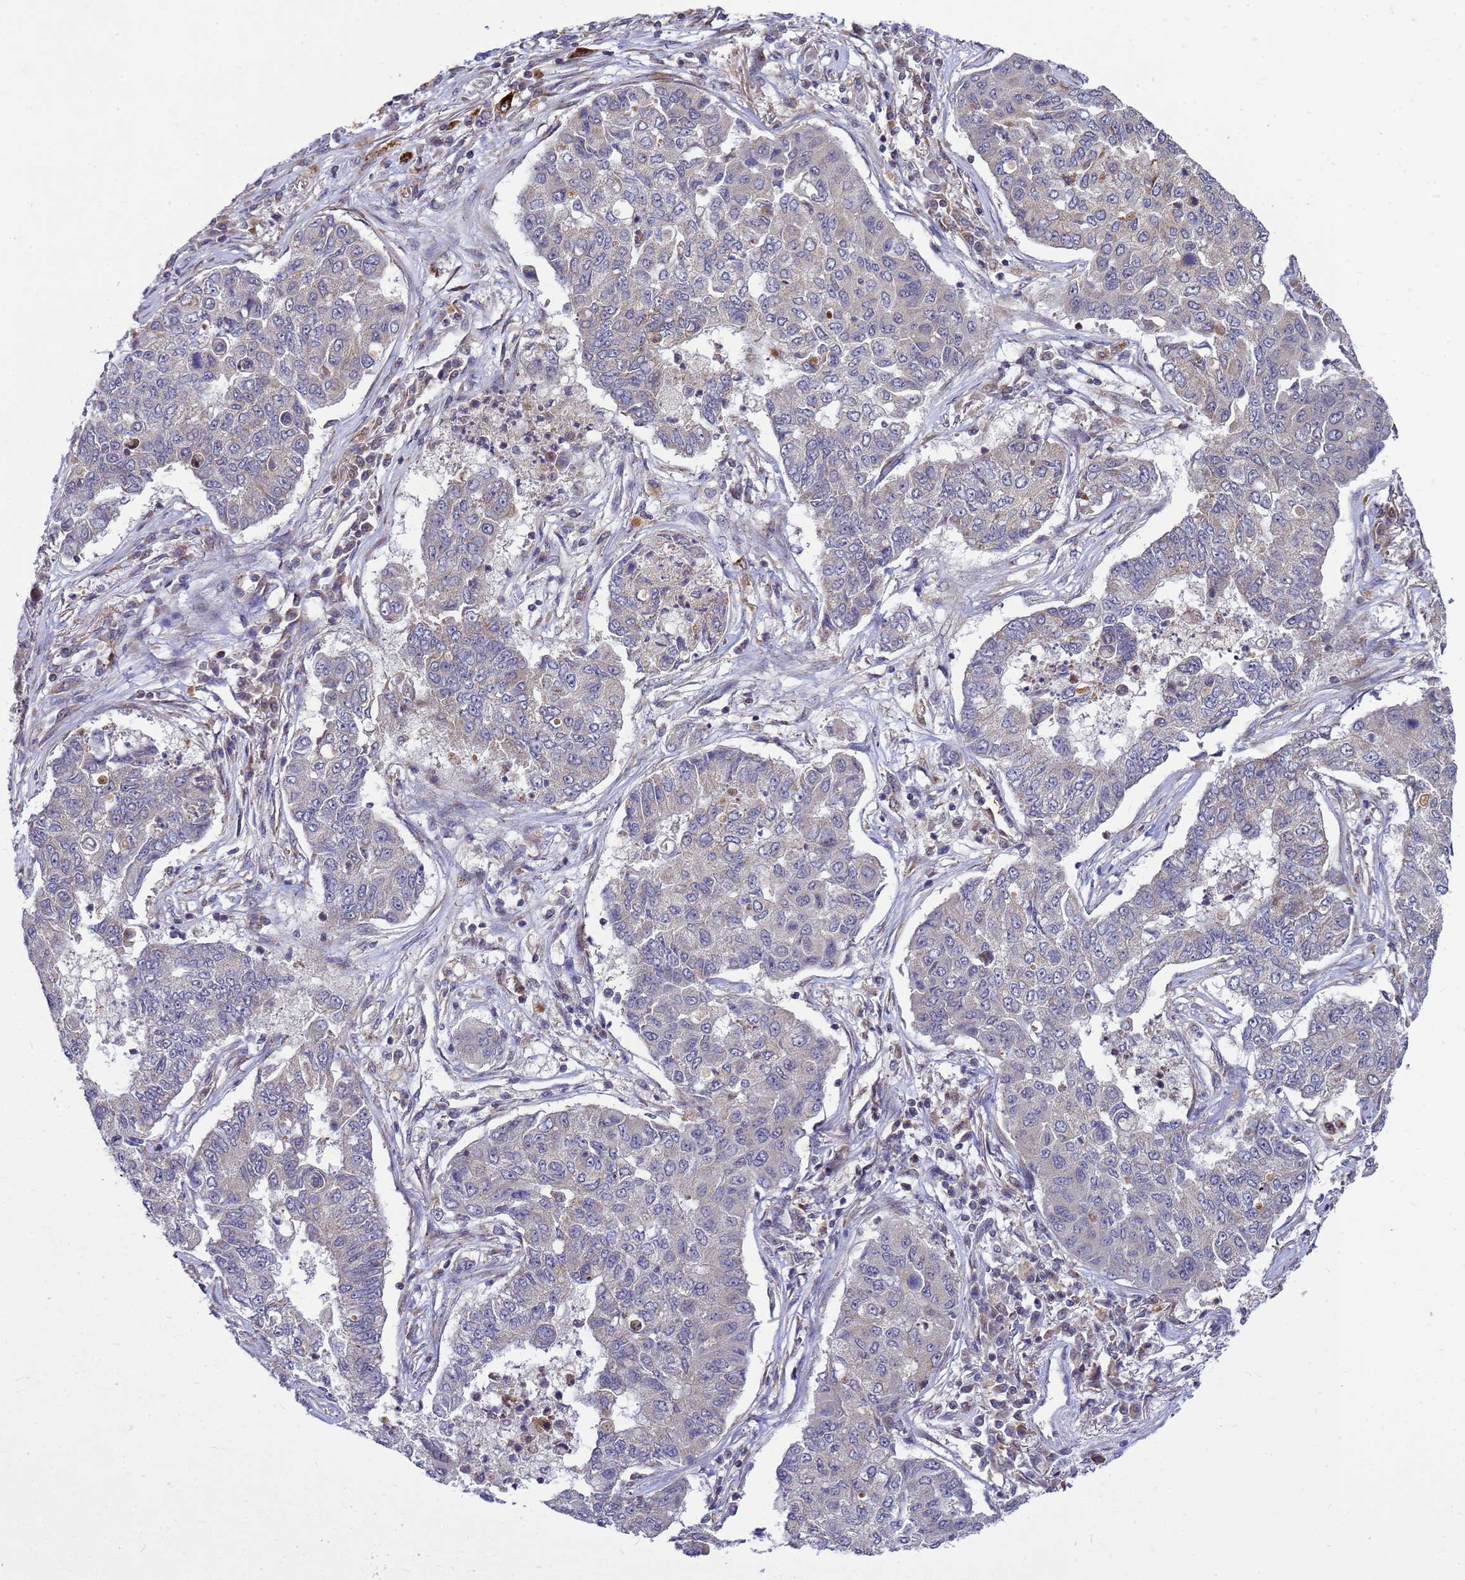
{"staining": {"intensity": "negative", "quantity": "none", "location": "none"}, "tissue": "lung cancer", "cell_type": "Tumor cells", "image_type": "cancer", "snomed": [{"axis": "morphology", "description": "Squamous cell carcinoma, NOS"}, {"axis": "topography", "description": "Lung"}], "caption": "A high-resolution image shows IHC staining of squamous cell carcinoma (lung), which demonstrates no significant positivity in tumor cells. (DAB (3,3'-diaminobenzidine) IHC visualized using brightfield microscopy, high magnification).", "gene": "C12orf43", "patient": {"sex": "male", "age": 74}}